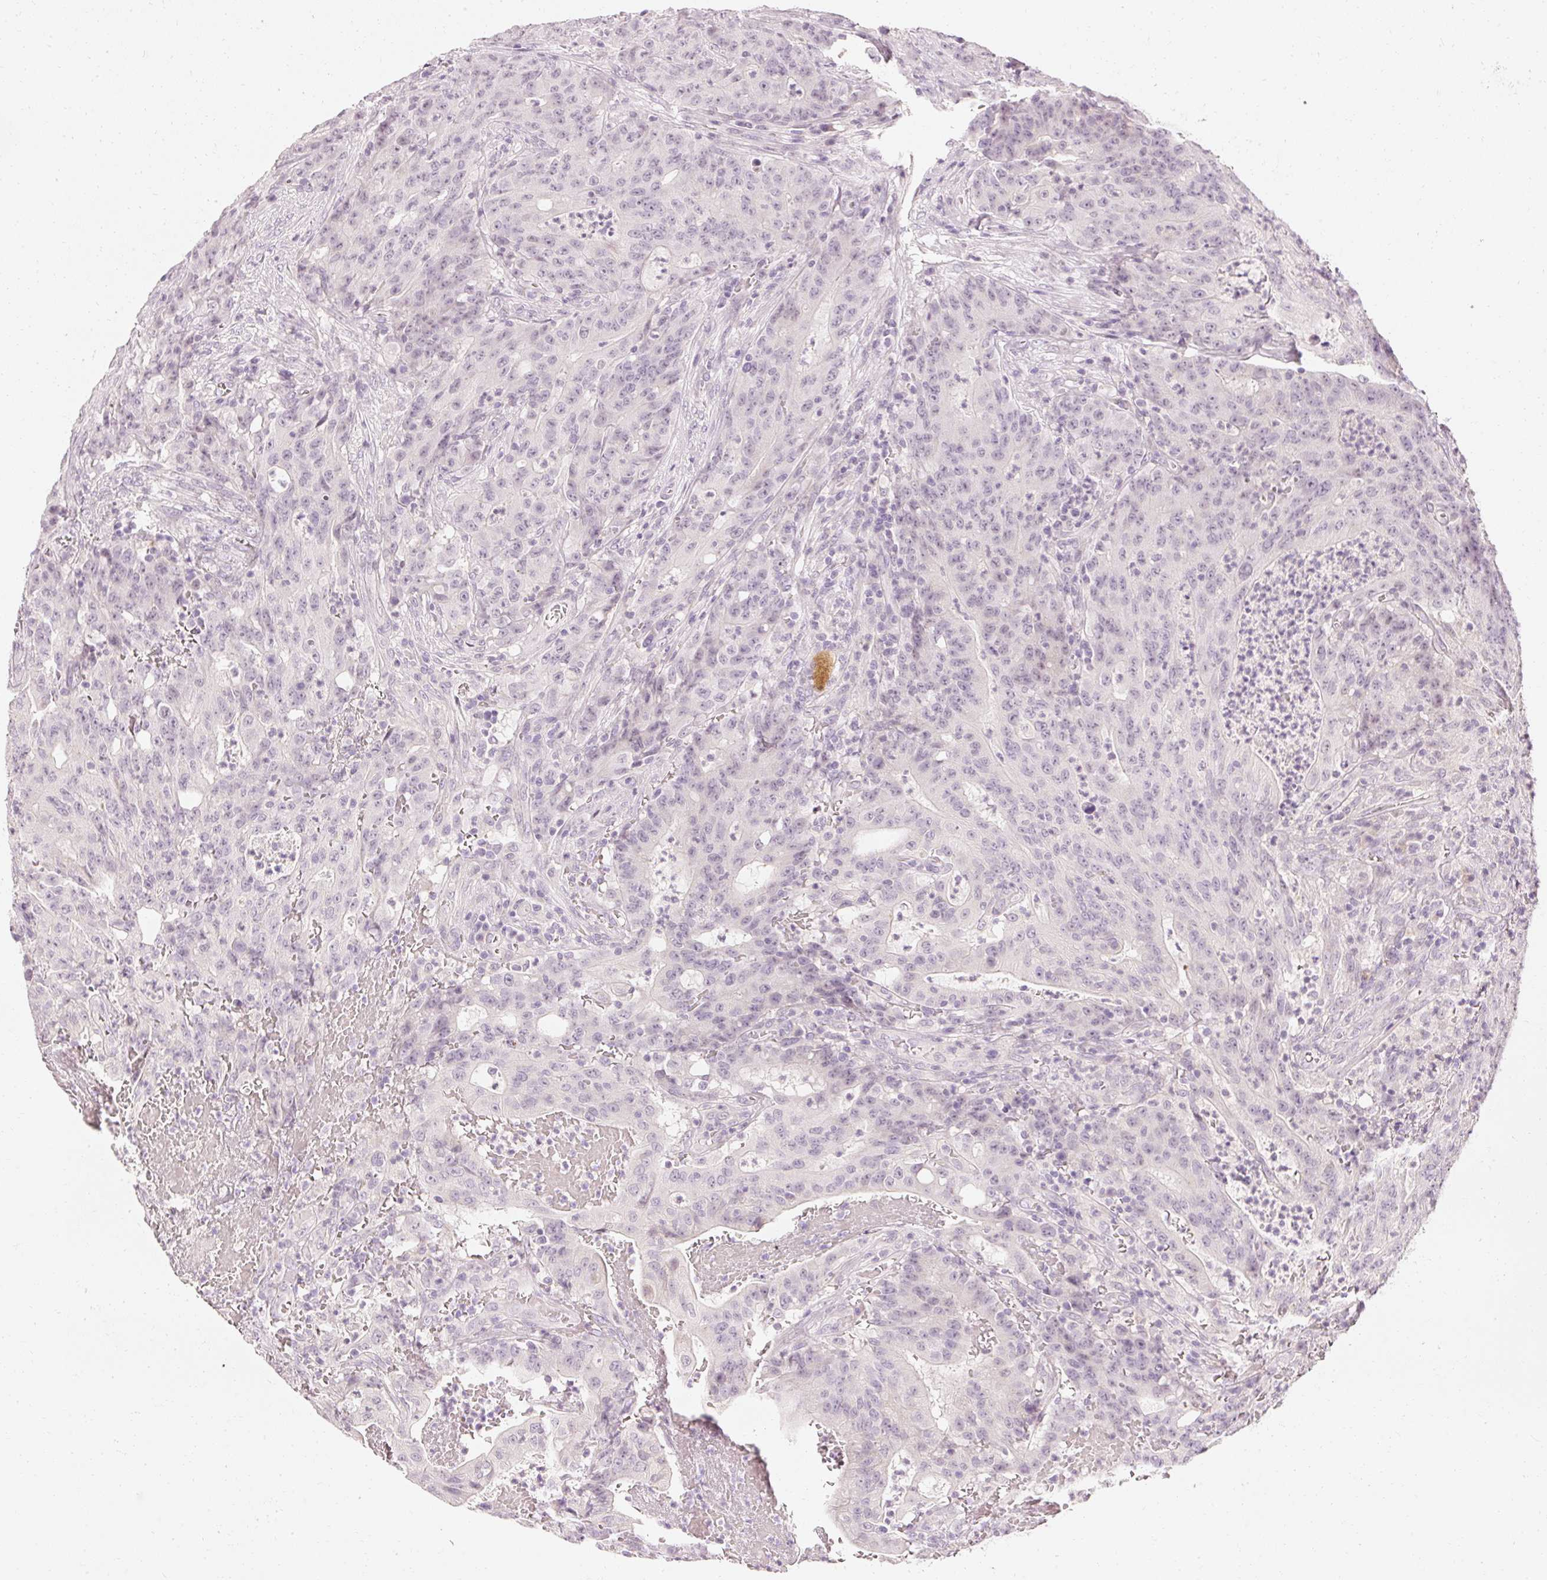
{"staining": {"intensity": "negative", "quantity": "none", "location": "none"}, "tissue": "colorectal cancer", "cell_type": "Tumor cells", "image_type": "cancer", "snomed": [{"axis": "morphology", "description": "Adenocarcinoma, NOS"}, {"axis": "topography", "description": "Colon"}], "caption": "IHC histopathology image of human colorectal cancer stained for a protein (brown), which shows no positivity in tumor cells. (Immunohistochemistry (ihc), brightfield microscopy, high magnification).", "gene": "ELAVL3", "patient": {"sex": "male", "age": 83}}